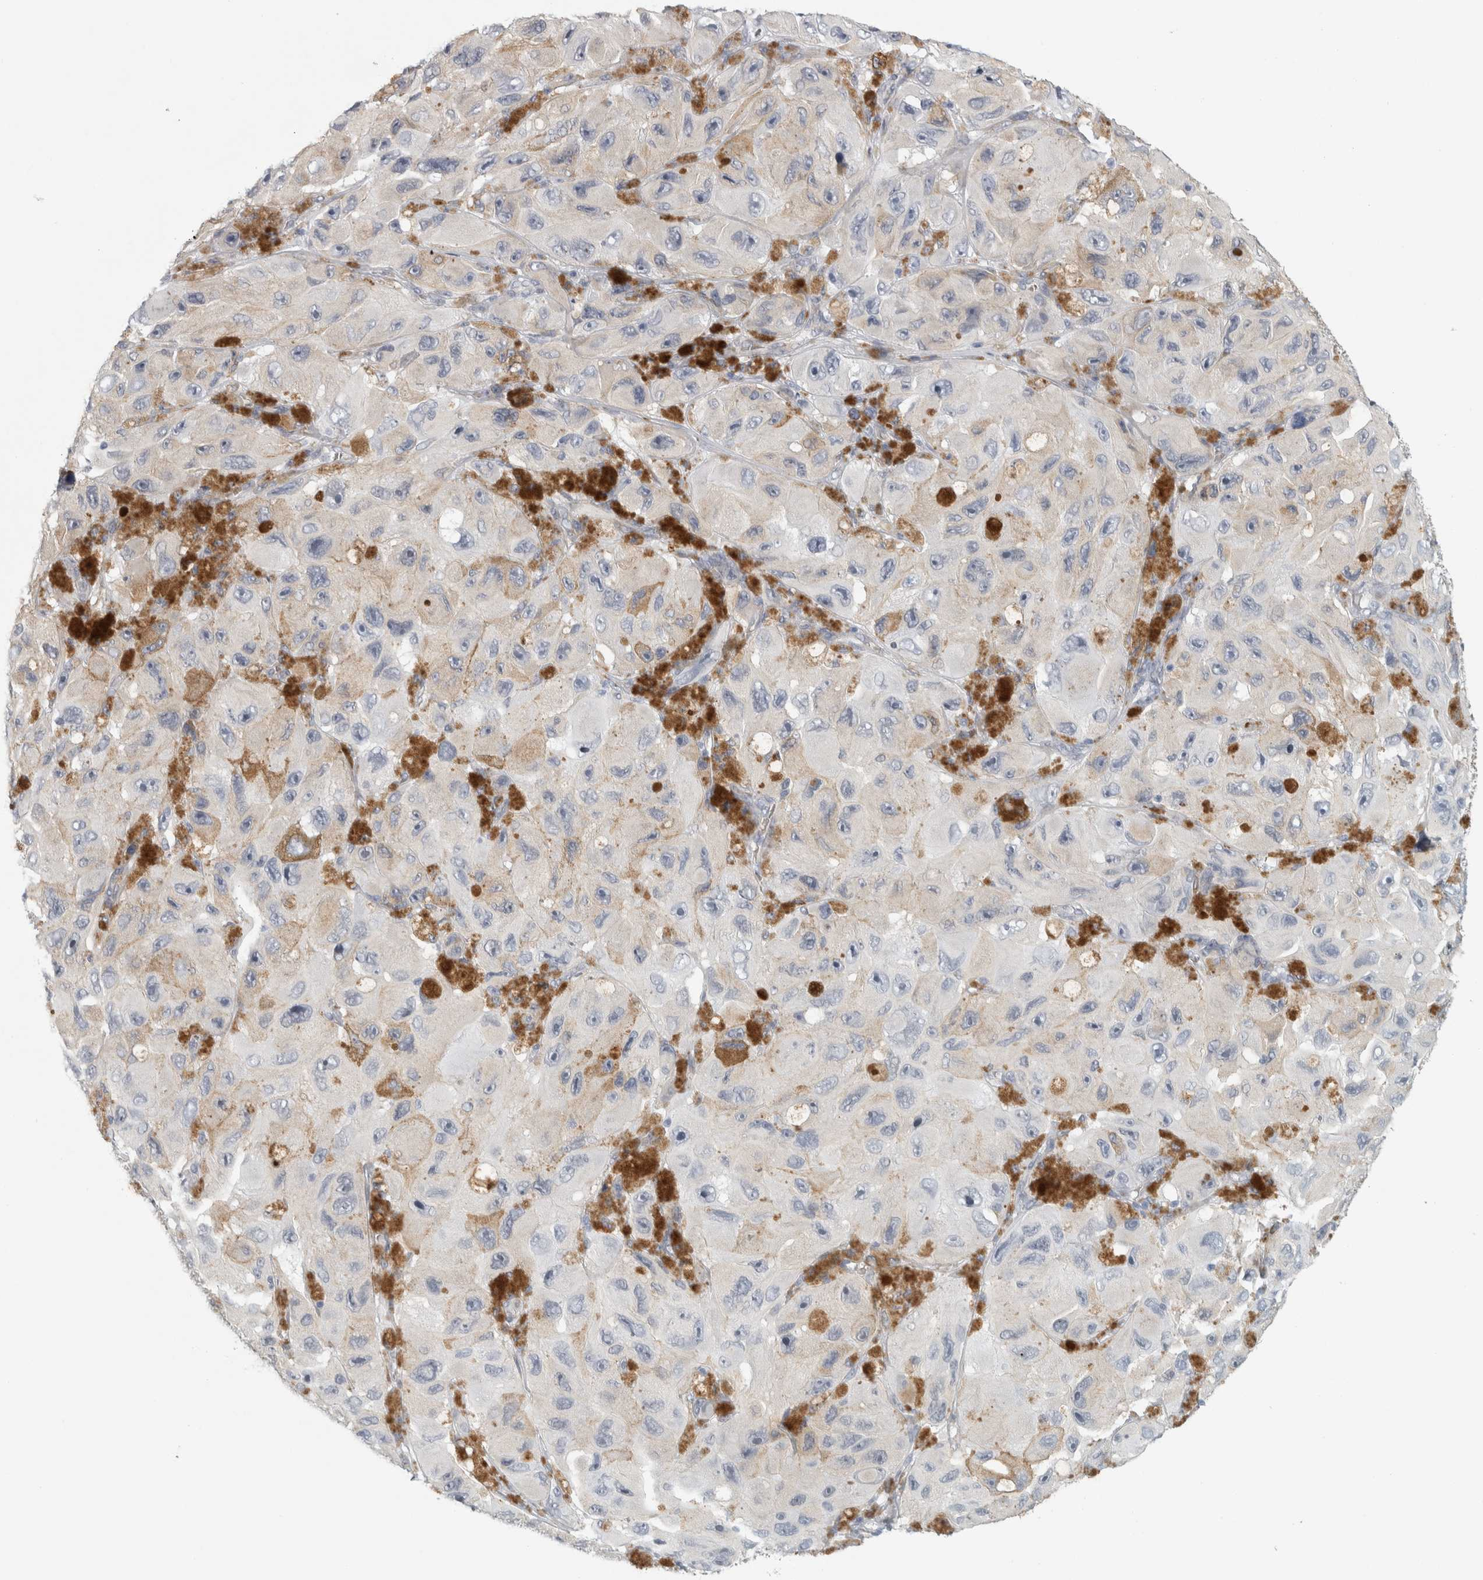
{"staining": {"intensity": "negative", "quantity": "none", "location": "none"}, "tissue": "melanoma", "cell_type": "Tumor cells", "image_type": "cancer", "snomed": [{"axis": "morphology", "description": "Malignant melanoma, NOS"}, {"axis": "topography", "description": "Skin"}], "caption": "IHC photomicrograph of malignant melanoma stained for a protein (brown), which reveals no positivity in tumor cells.", "gene": "B3GNT3", "patient": {"sex": "female", "age": 73}}